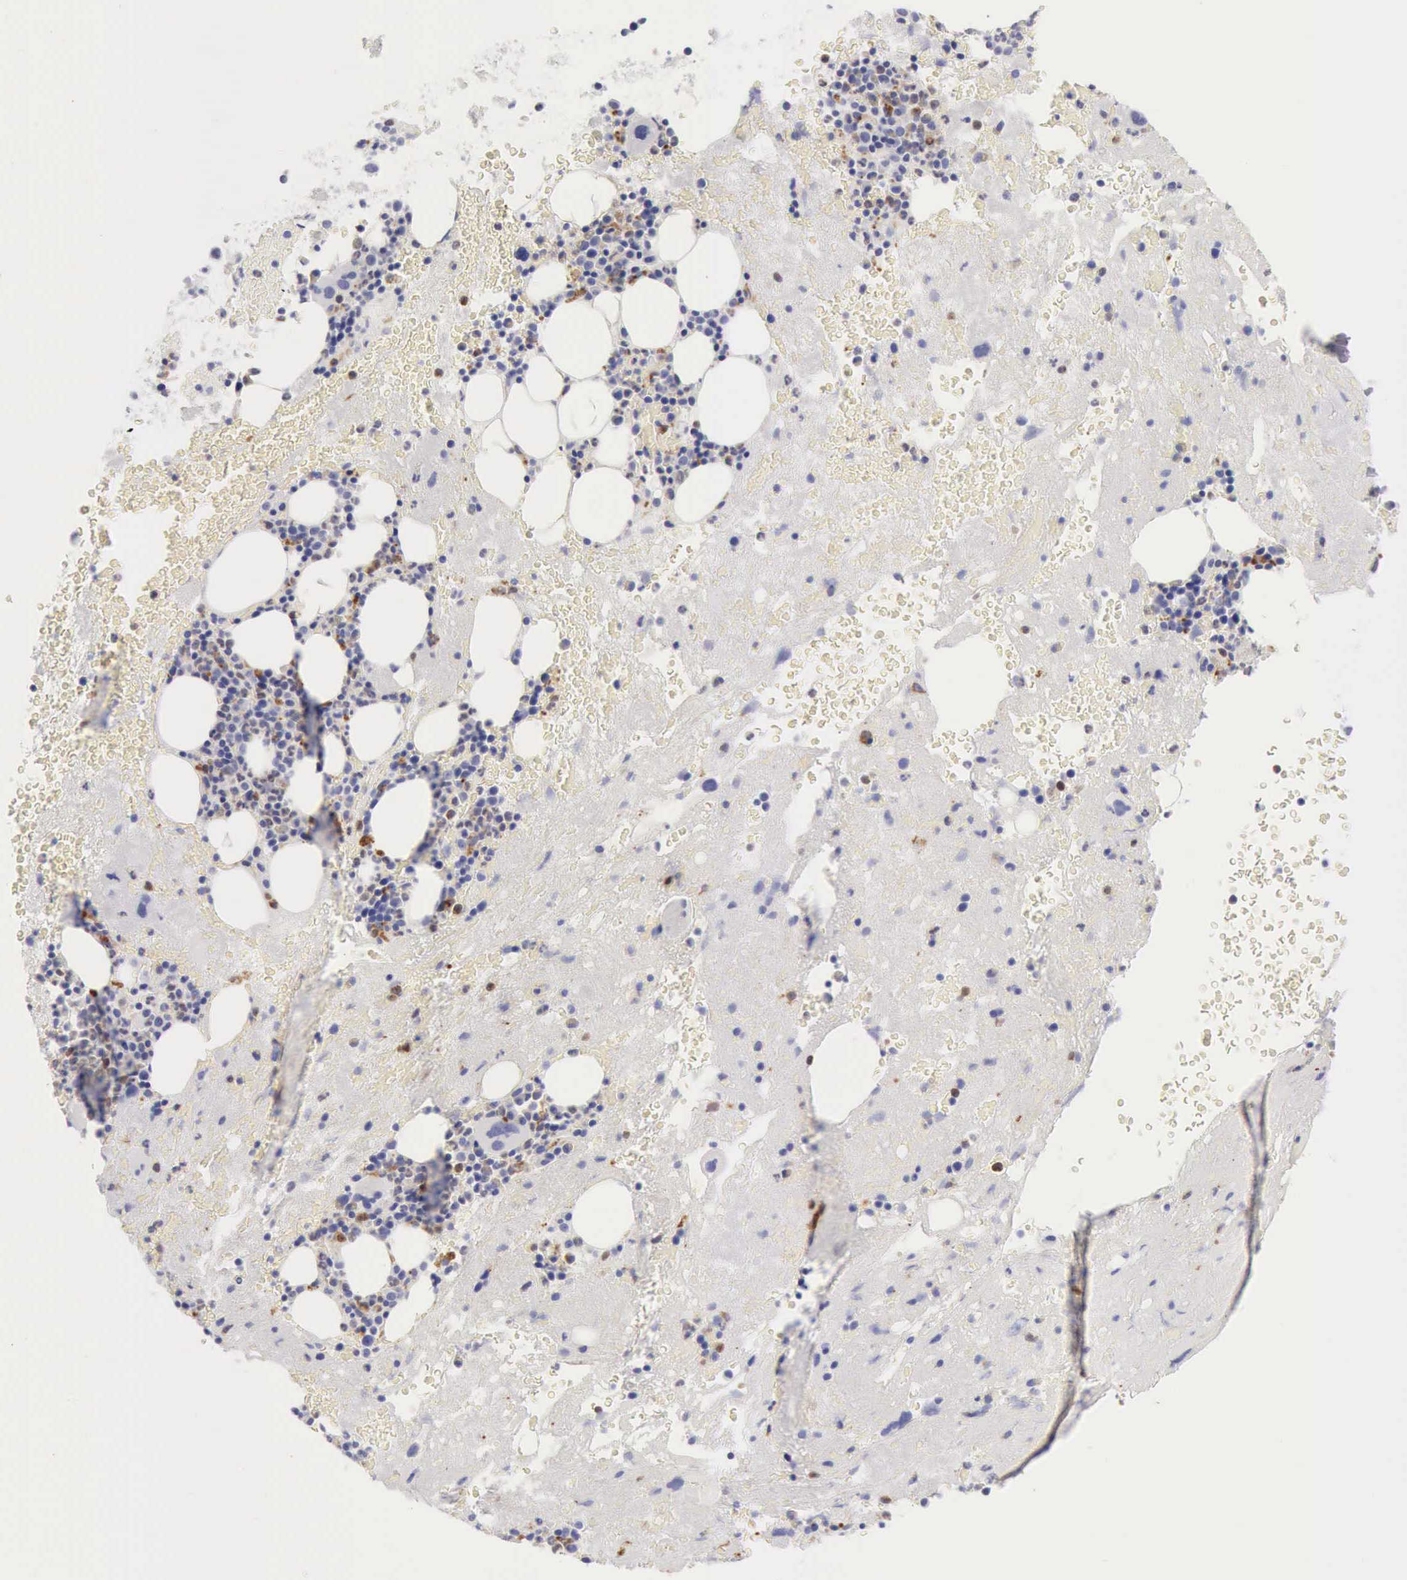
{"staining": {"intensity": "moderate", "quantity": "25%-75%", "location": "cytoplasmic/membranous"}, "tissue": "bone marrow", "cell_type": "Hematopoietic cells", "image_type": "normal", "snomed": [{"axis": "morphology", "description": "Normal tissue, NOS"}, {"axis": "topography", "description": "Bone marrow"}], "caption": "Hematopoietic cells reveal medium levels of moderate cytoplasmic/membranous staining in about 25%-75% of cells in normal bone marrow.", "gene": "CTSS", "patient": {"sex": "male", "age": 76}}